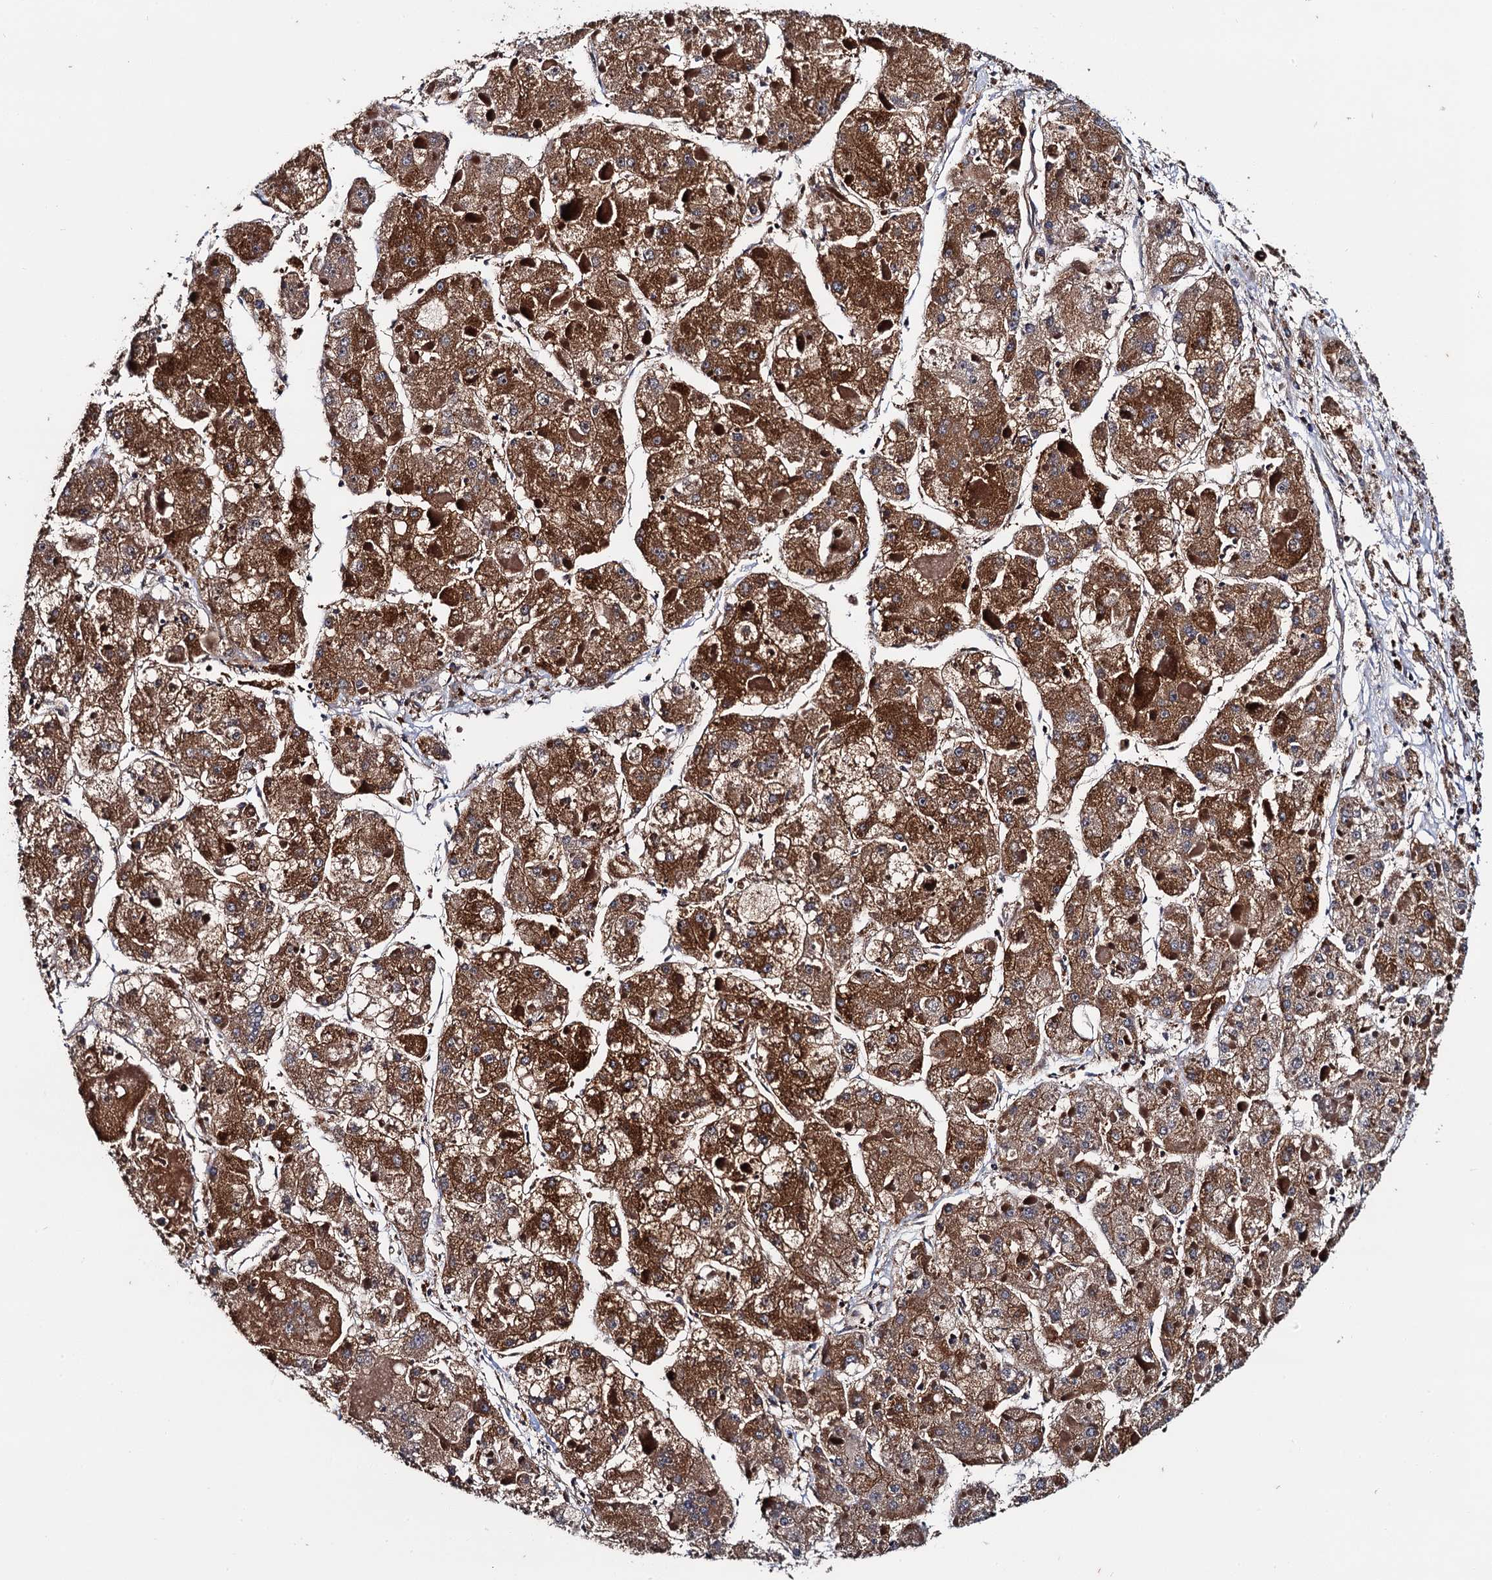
{"staining": {"intensity": "strong", "quantity": ">75%", "location": "cytoplasmic/membranous"}, "tissue": "liver cancer", "cell_type": "Tumor cells", "image_type": "cancer", "snomed": [{"axis": "morphology", "description": "Carcinoma, Hepatocellular, NOS"}, {"axis": "topography", "description": "Liver"}], "caption": "Protein staining exhibits strong cytoplasmic/membranous positivity in approximately >75% of tumor cells in liver cancer. (DAB (3,3'-diaminobenzidine) IHC, brown staining for protein, blue staining for nuclei).", "gene": "BORA", "patient": {"sex": "female", "age": 73}}